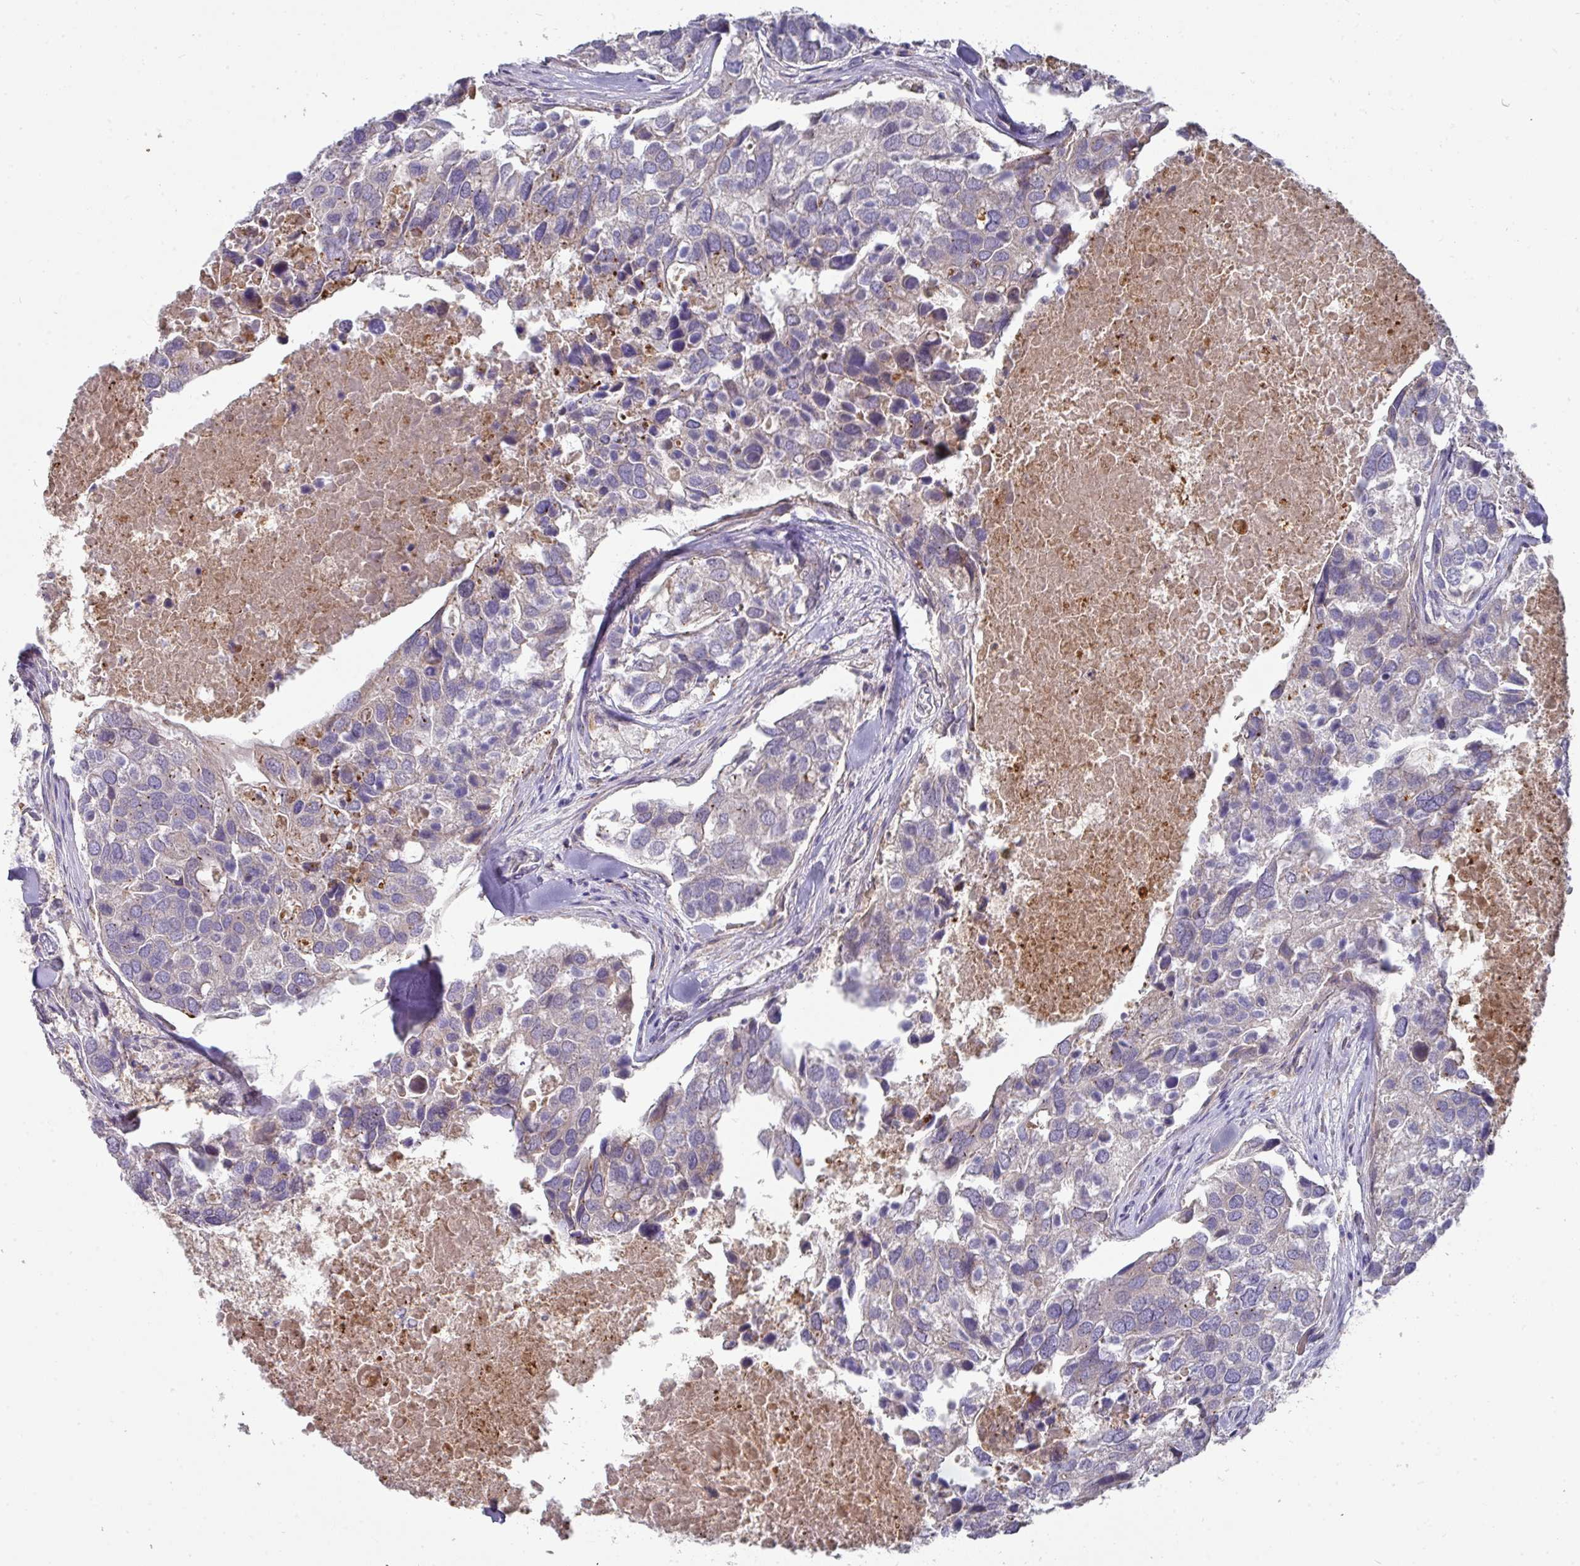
{"staining": {"intensity": "negative", "quantity": "none", "location": "none"}, "tissue": "breast cancer", "cell_type": "Tumor cells", "image_type": "cancer", "snomed": [{"axis": "morphology", "description": "Duct carcinoma"}, {"axis": "topography", "description": "Breast"}], "caption": "An image of breast cancer stained for a protein demonstrates no brown staining in tumor cells.", "gene": "IL4R", "patient": {"sex": "female", "age": 83}}